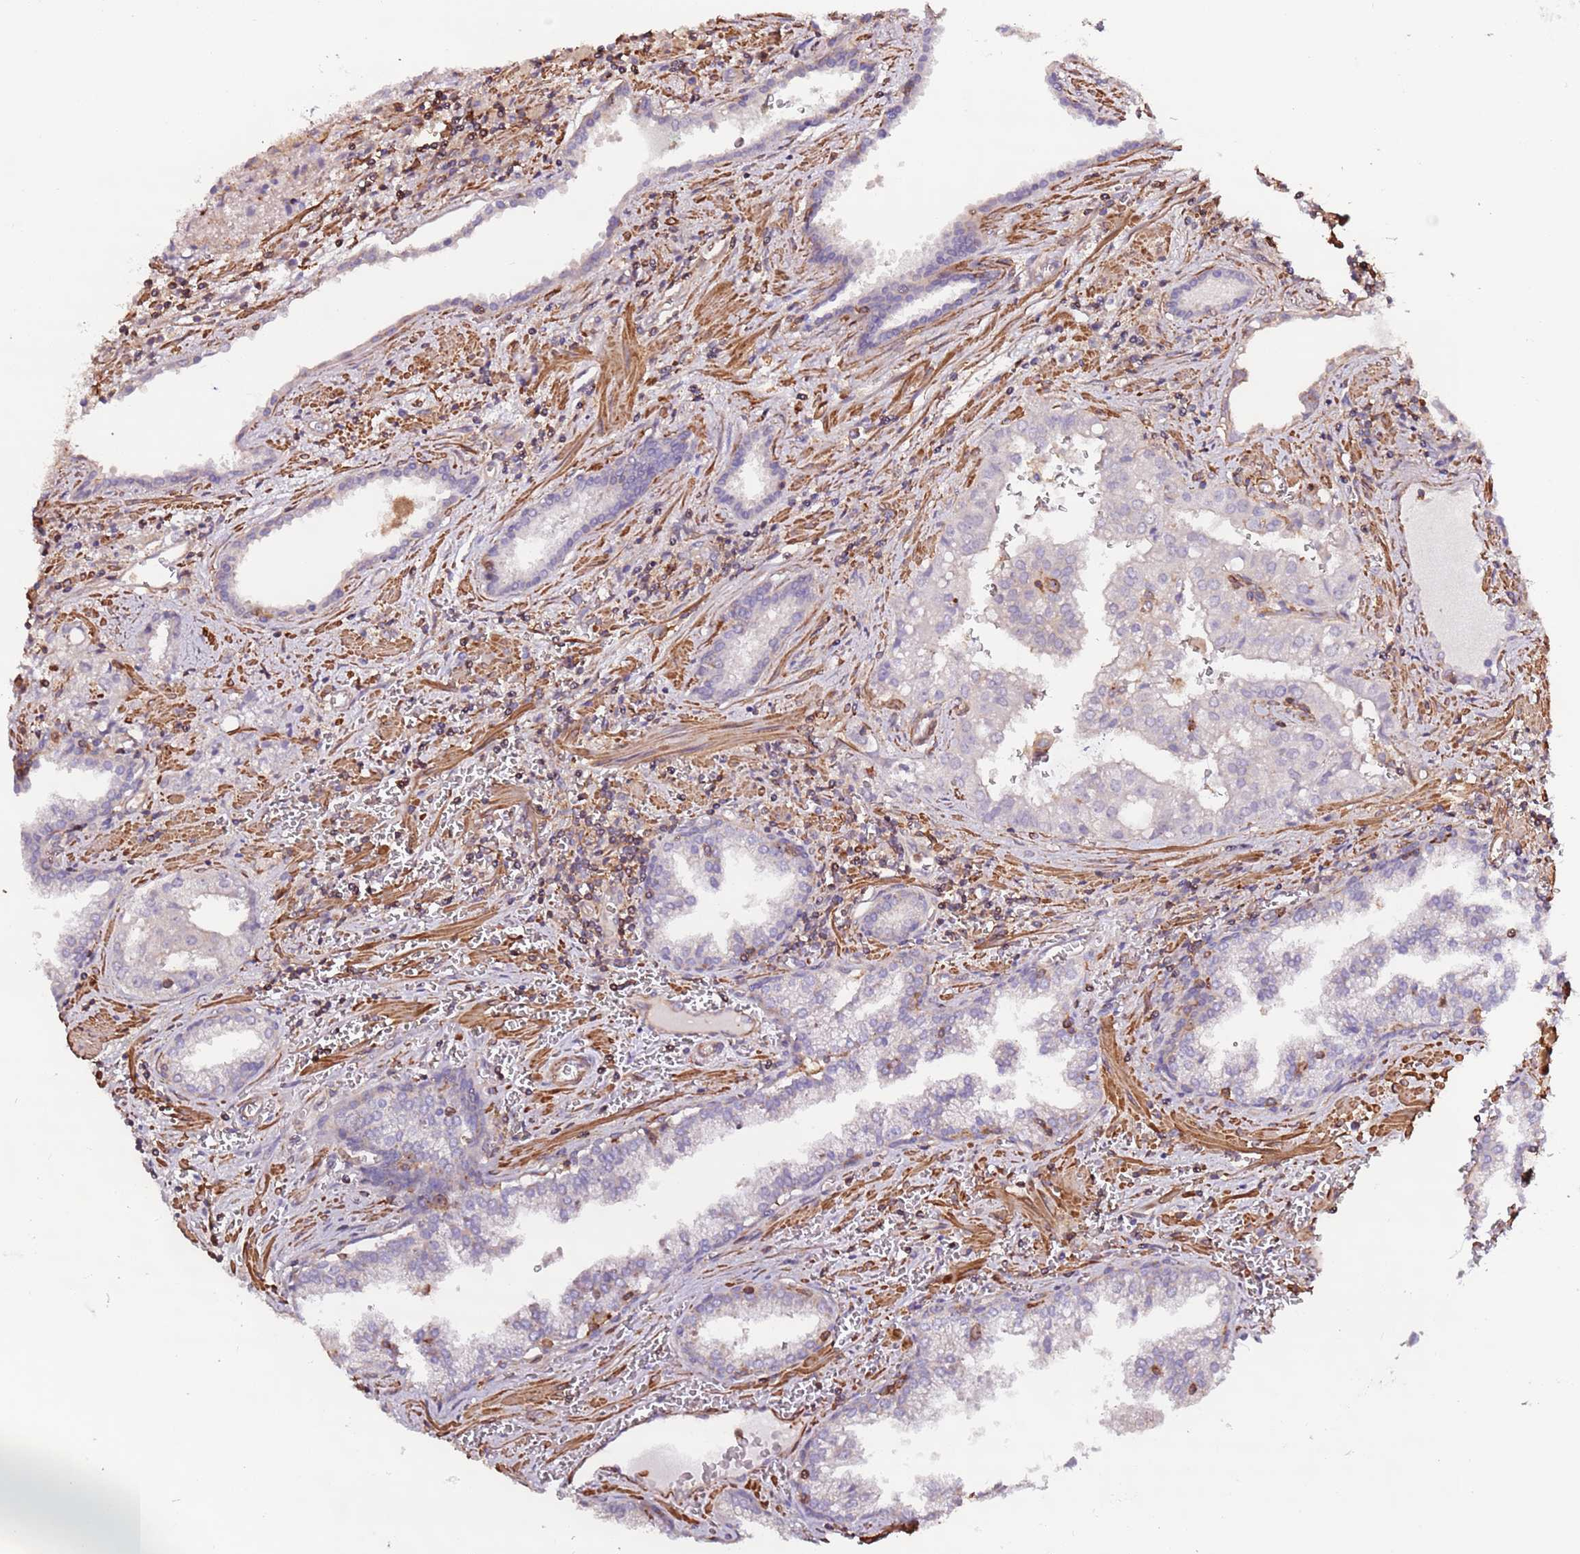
{"staining": {"intensity": "weak", "quantity": "<25%", "location": "cytoplasmic/membranous"}, "tissue": "prostate cancer", "cell_type": "Tumor cells", "image_type": "cancer", "snomed": [{"axis": "morphology", "description": "Adenocarcinoma, High grade"}, {"axis": "topography", "description": "Prostate"}], "caption": "Prostate cancer (adenocarcinoma (high-grade)) stained for a protein using immunohistochemistry (IHC) exhibits no positivity tumor cells.", "gene": "CYP2U1", "patient": {"sex": "male", "age": 68}}